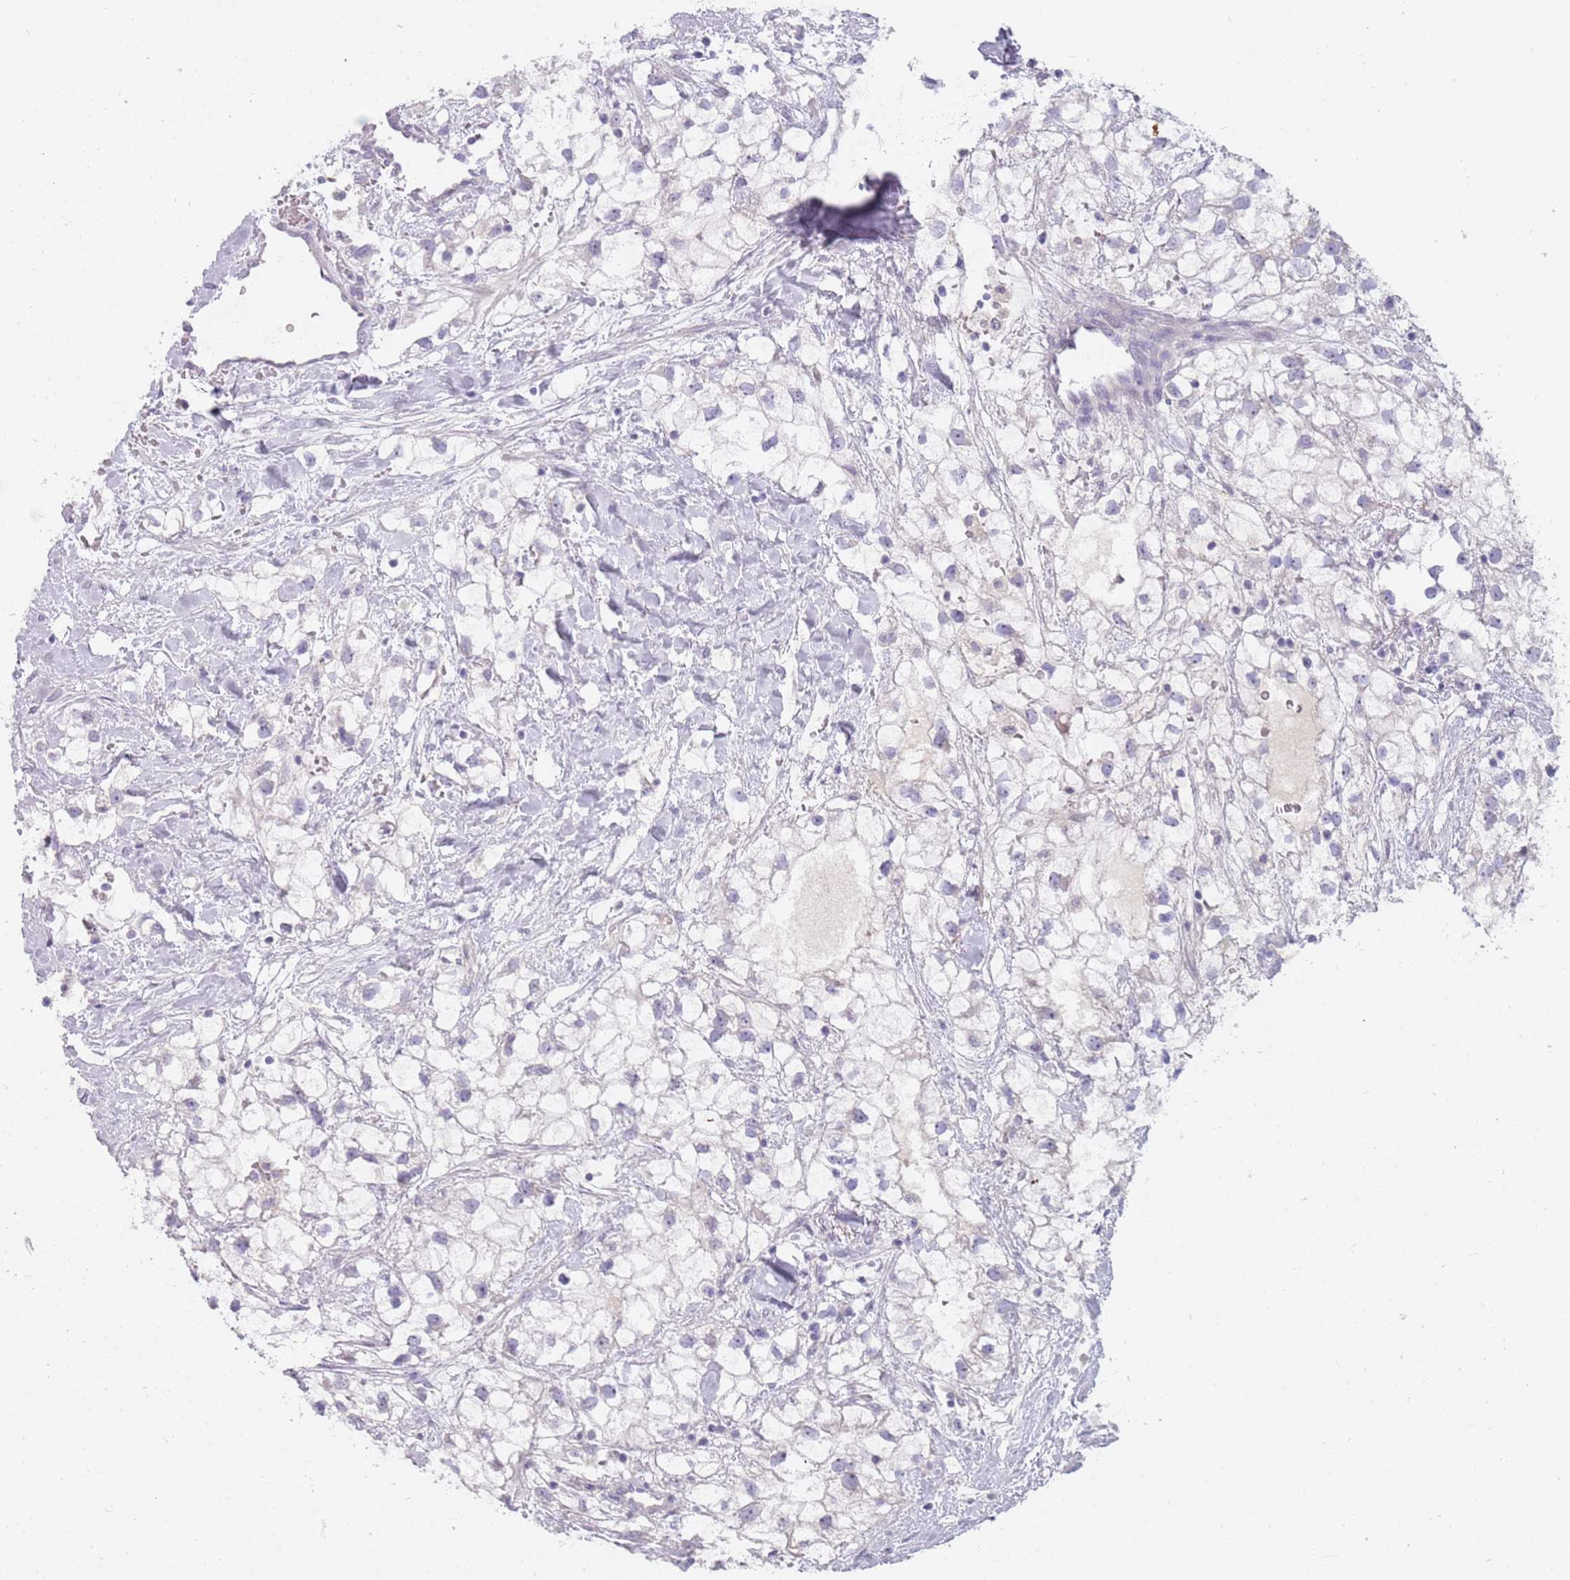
{"staining": {"intensity": "negative", "quantity": "none", "location": "none"}, "tissue": "renal cancer", "cell_type": "Tumor cells", "image_type": "cancer", "snomed": [{"axis": "morphology", "description": "Adenocarcinoma, NOS"}, {"axis": "topography", "description": "Kidney"}], "caption": "This is an IHC histopathology image of adenocarcinoma (renal). There is no positivity in tumor cells.", "gene": "DDX4", "patient": {"sex": "male", "age": 59}}